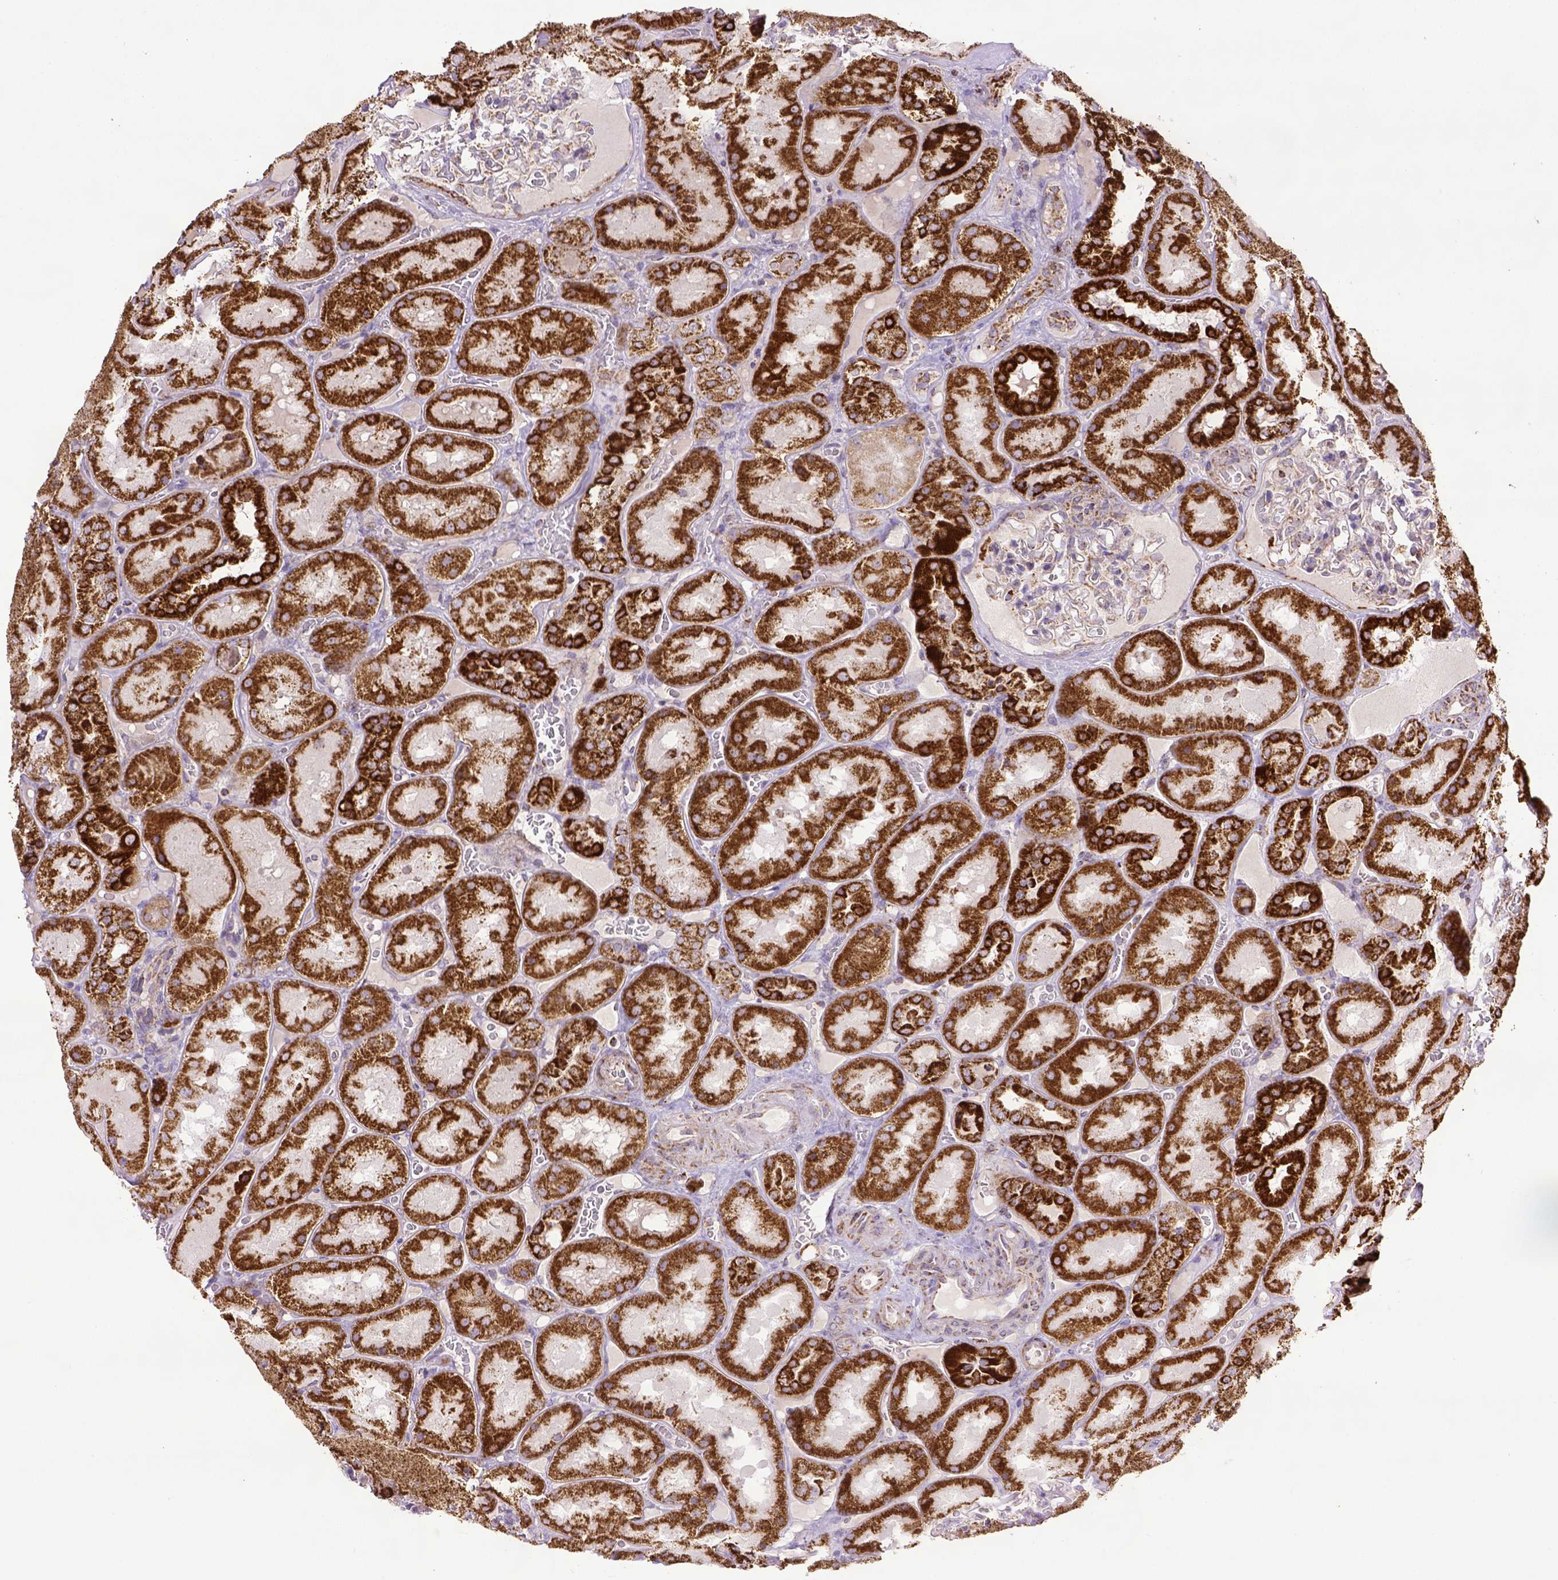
{"staining": {"intensity": "strong", "quantity": "<25%", "location": "cytoplasmic/membranous"}, "tissue": "kidney", "cell_type": "Cells in glomeruli", "image_type": "normal", "snomed": [{"axis": "morphology", "description": "Normal tissue, NOS"}, {"axis": "topography", "description": "Kidney"}], "caption": "Immunohistochemistry (DAB) staining of normal human kidney shows strong cytoplasmic/membranous protein positivity in about <25% of cells in glomeruli. The protein is stained brown, and the nuclei are stained in blue (DAB IHC with brightfield microscopy, high magnification).", "gene": "MT", "patient": {"sex": "male", "age": 73}}